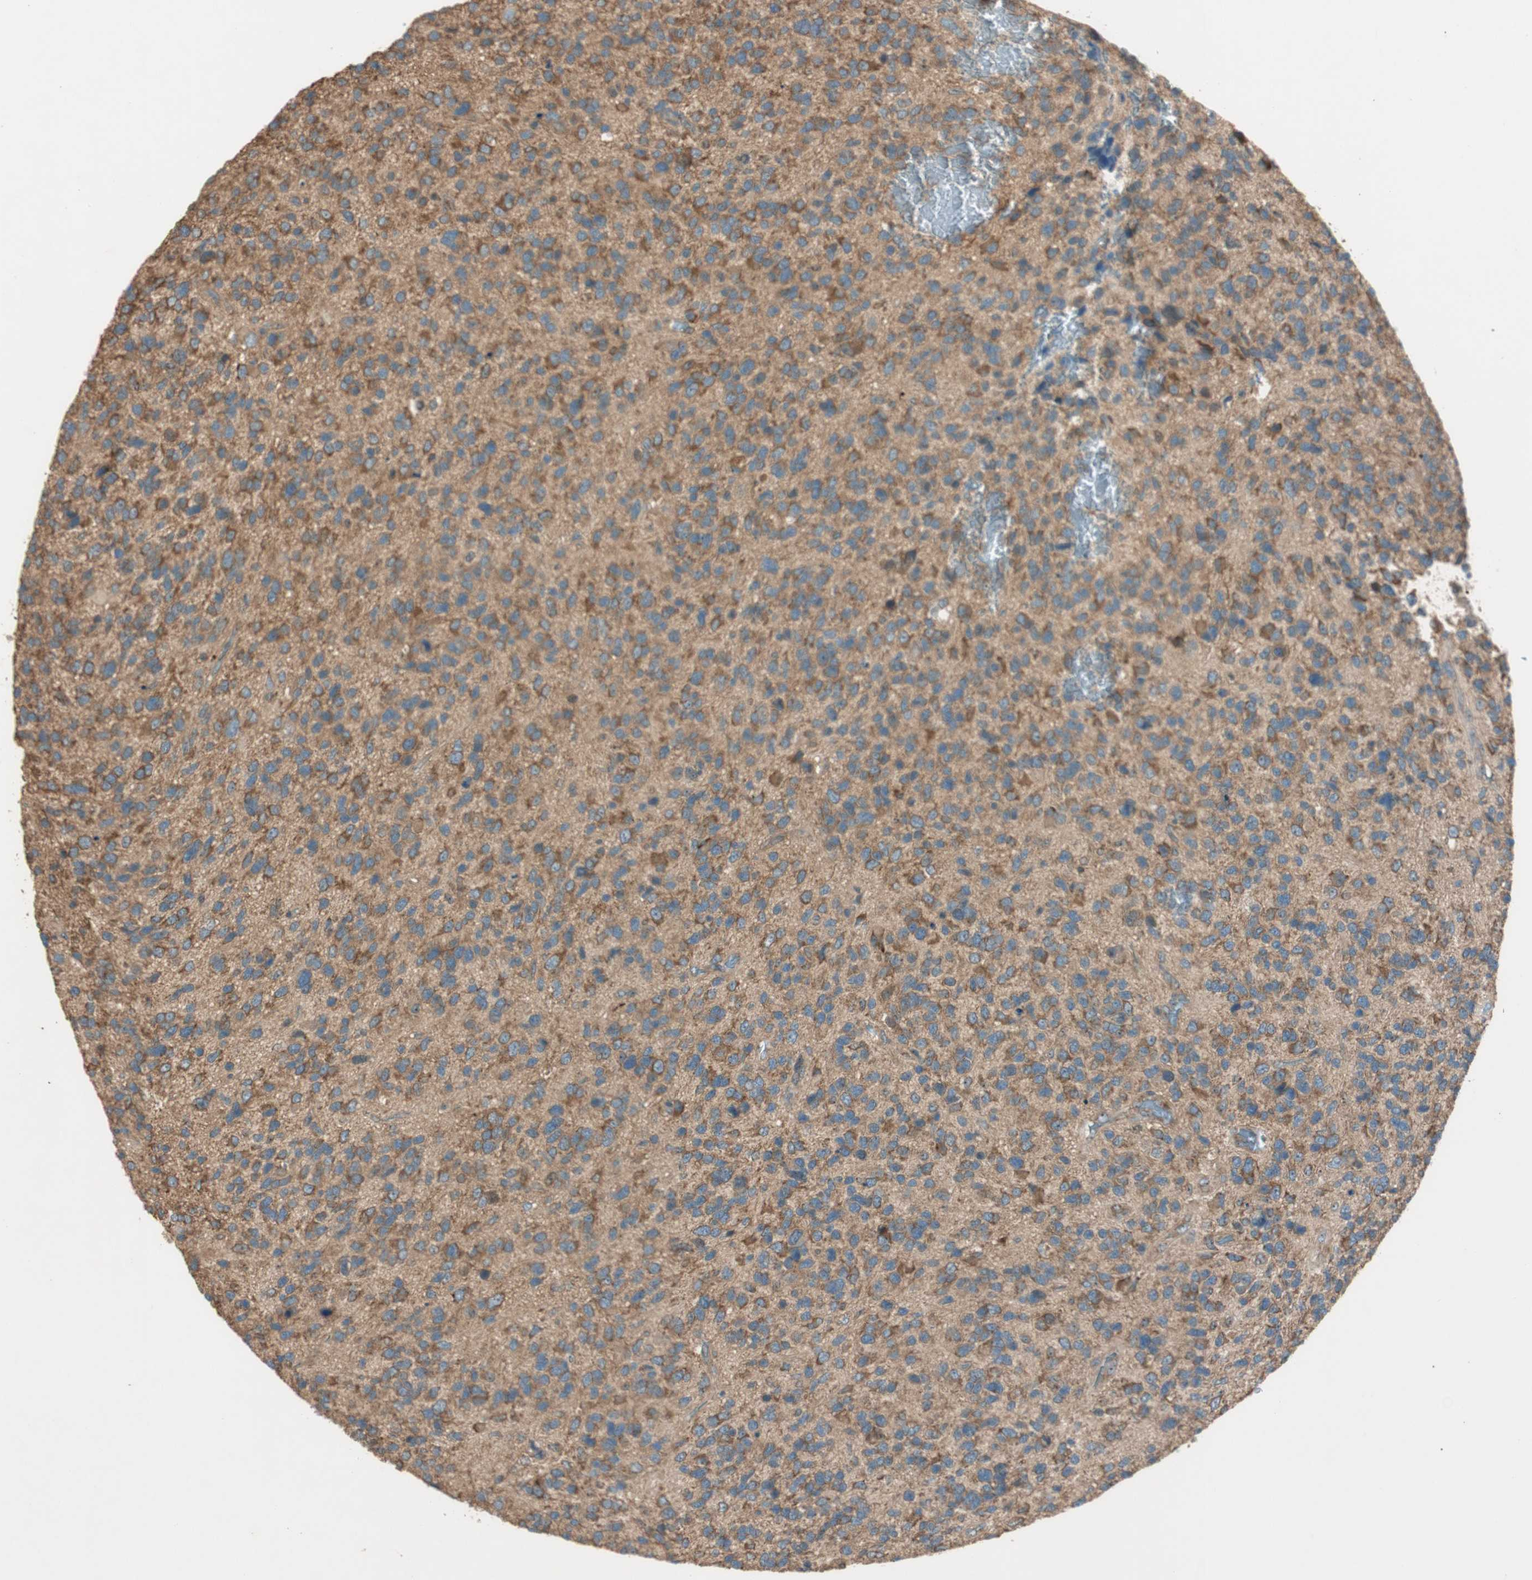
{"staining": {"intensity": "strong", "quantity": ">75%", "location": "cytoplasmic/membranous"}, "tissue": "glioma", "cell_type": "Tumor cells", "image_type": "cancer", "snomed": [{"axis": "morphology", "description": "Glioma, malignant, High grade"}, {"axis": "topography", "description": "Brain"}], "caption": "Human glioma stained with a brown dye exhibits strong cytoplasmic/membranous positive positivity in about >75% of tumor cells.", "gene": "CC2D1A", "patient": {"sex": "female", "age": 58}}